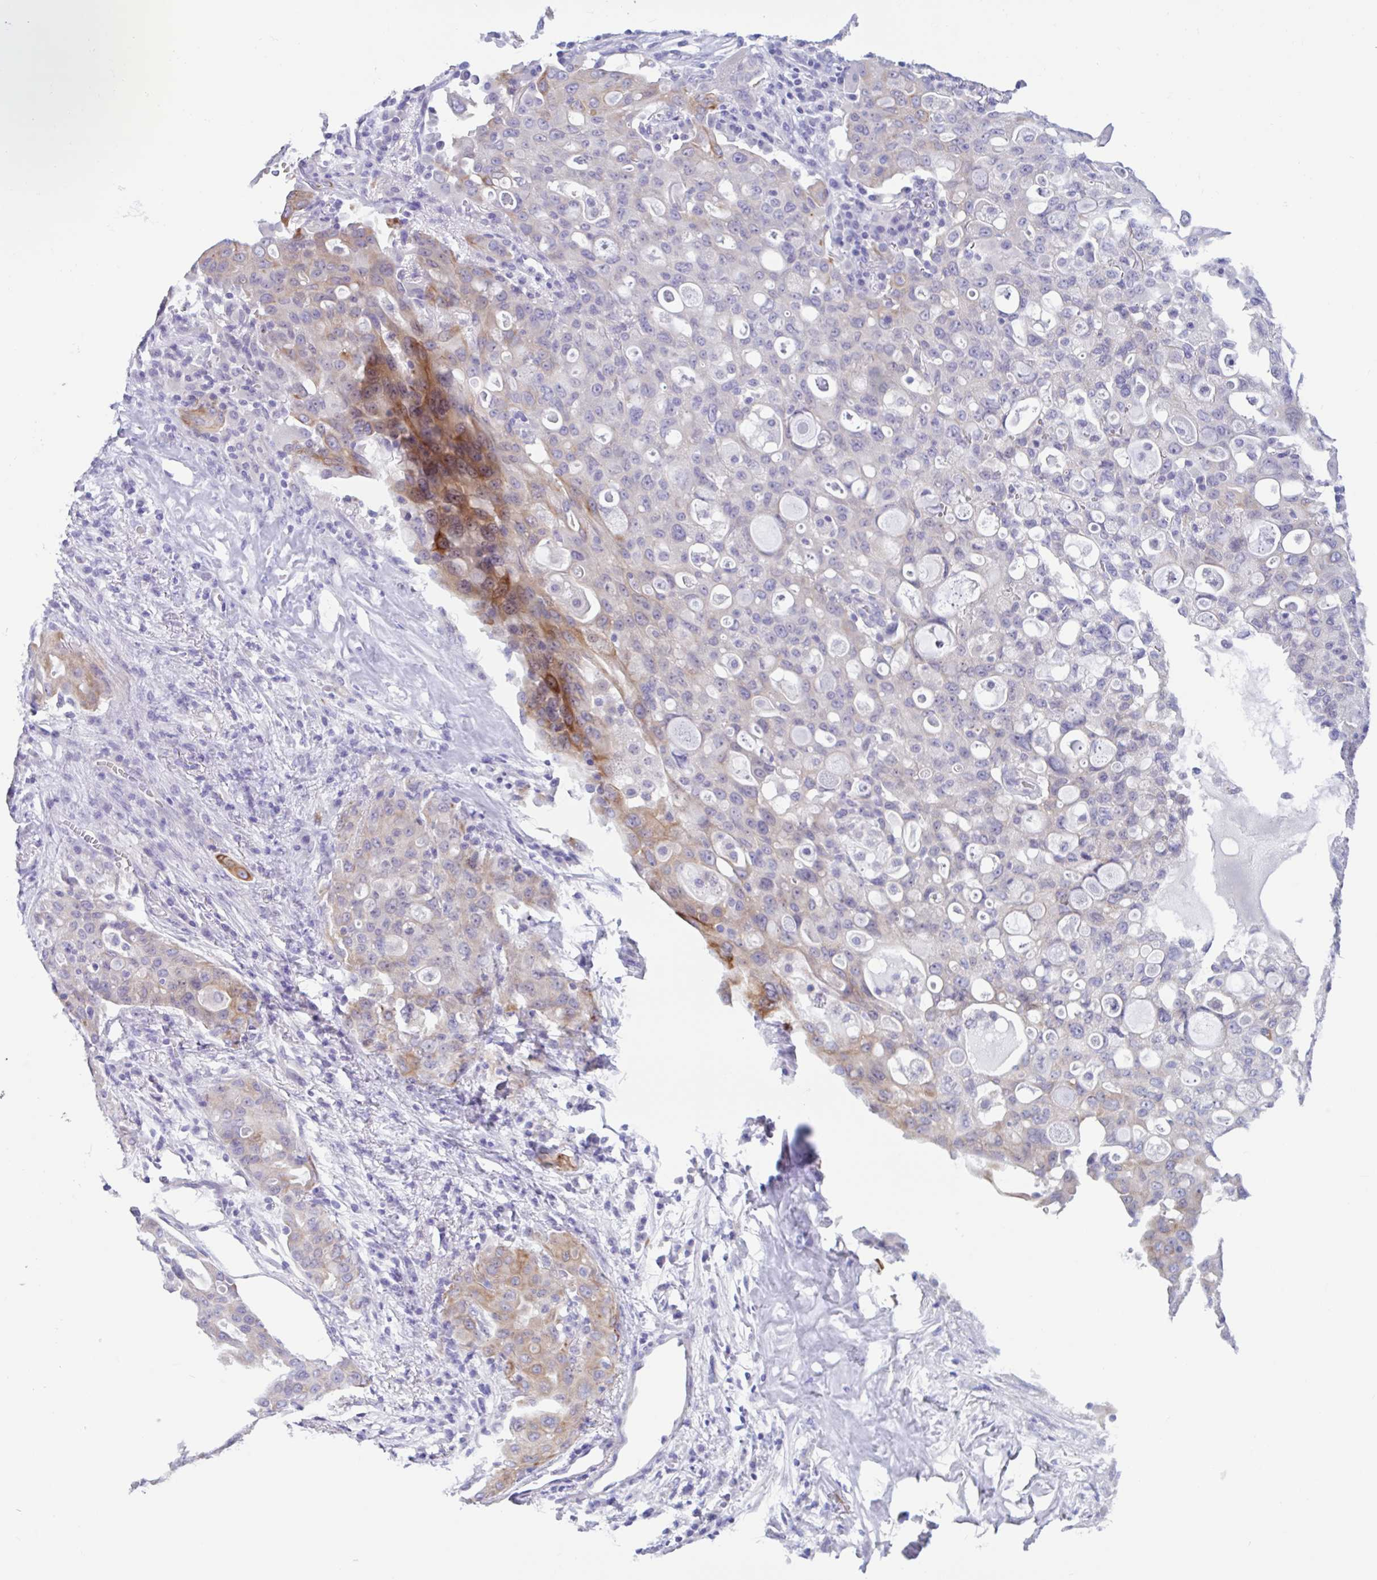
{"staining": {"intensity": "moderate", "quantity": "<25%", "location": "cytoplasmic/membranous"}, "tissue": "lung cancer", "cell_type": "Tumor cells", "image_type": "cancer", "snomed": [{"axis": "morphology", "description": "Adenocarcinoma, NOS"}, {"axis": "topography", "description": "Lung"}], "caption": "Tumor cells exhibit low levels of moderate cytoplasmic/membranous staining in about <25% of cells in human lung cancer (adenocarcinoma). (brown staining indicates protein expression, while blue staining denotes nuclei).", "gene": "OR6N2", "patient": {"sex": "female", "age": 44}}